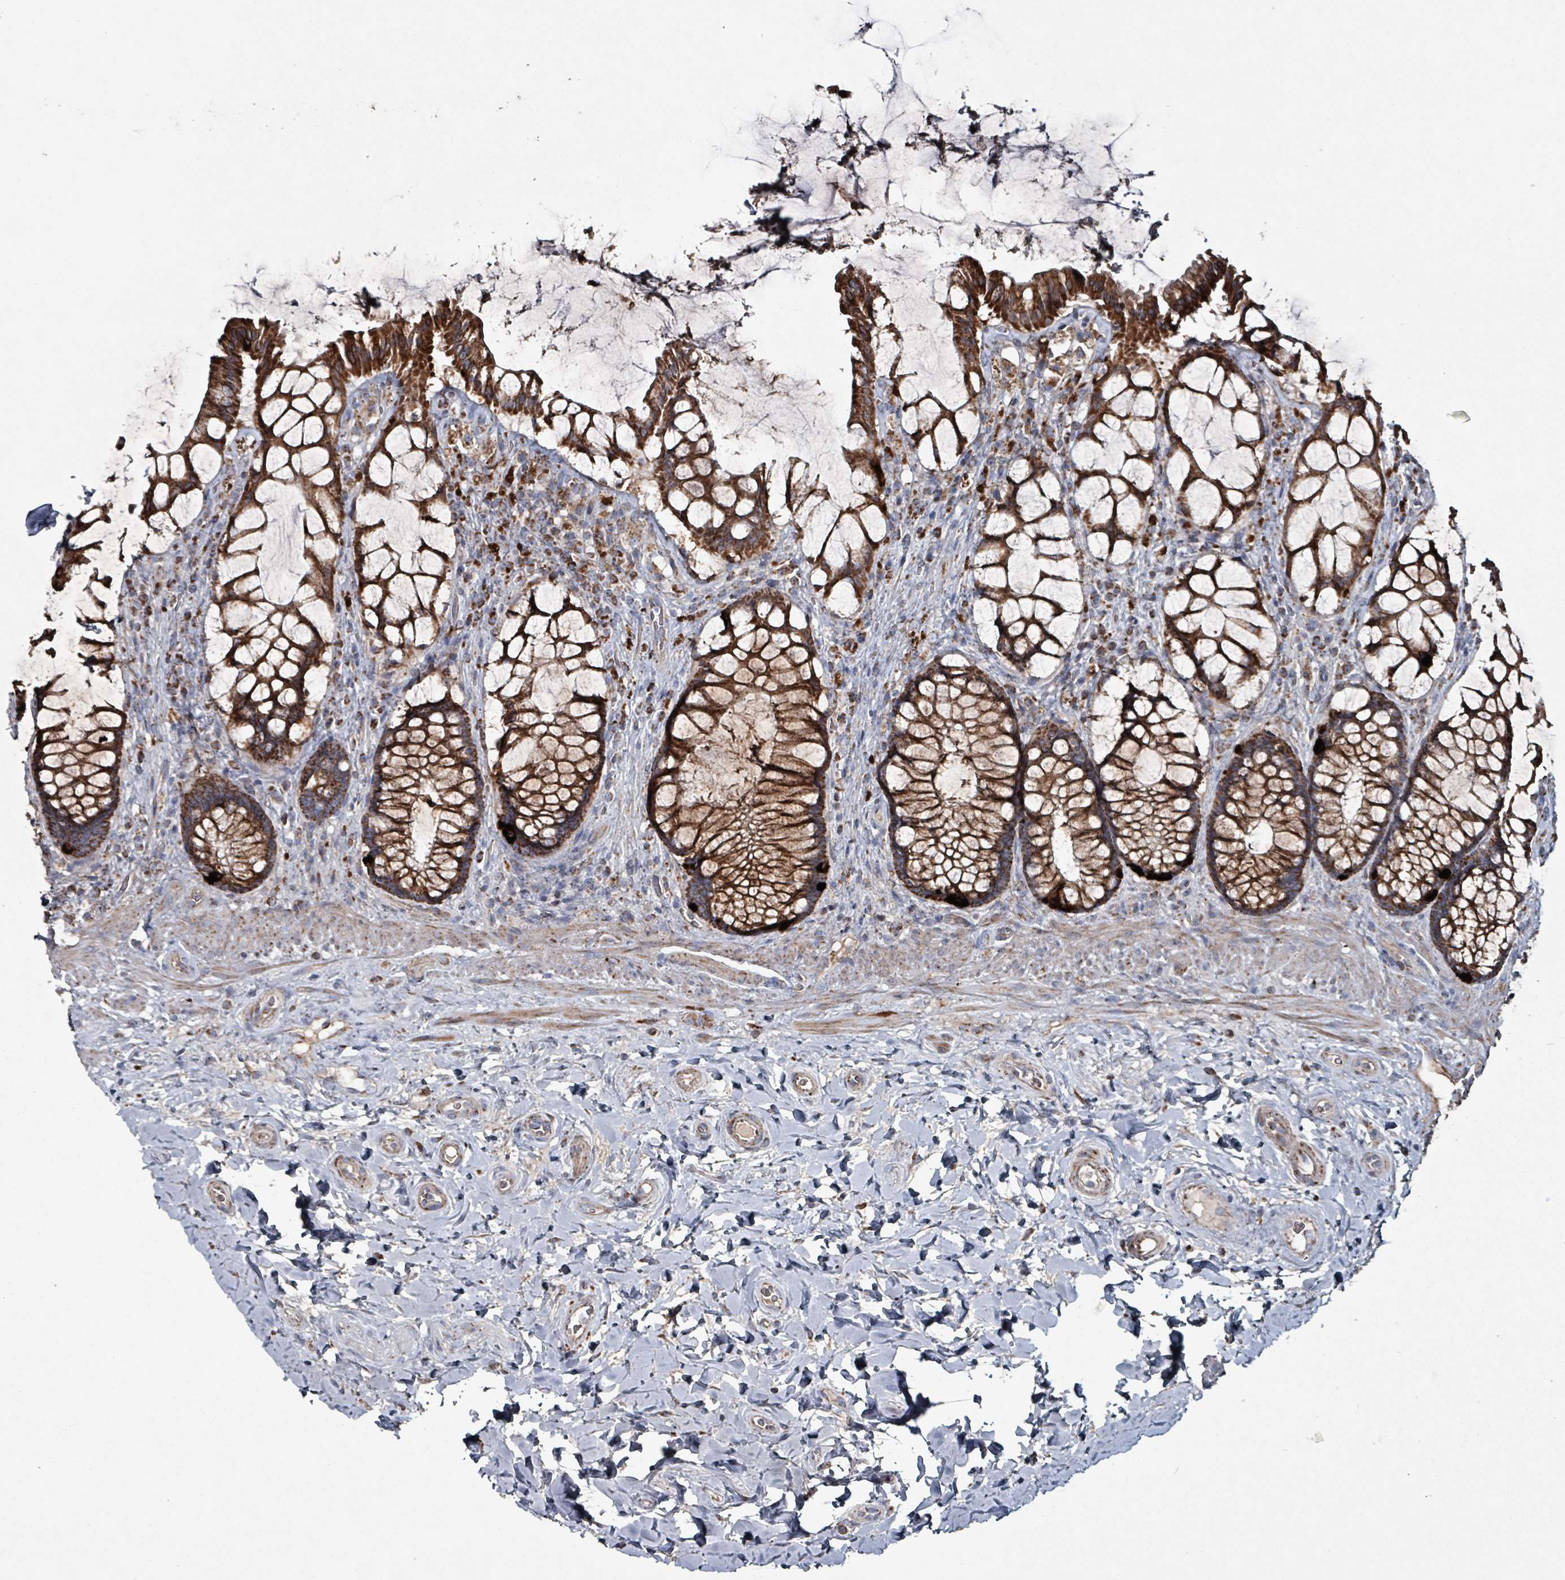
{"staining": {"intensity": "strong", "quantity": ">75%", "location": "cytoplasmic/membranous"}, "tissue": "rectum", "cell_type": "Glandular cells", "image_type": "normal", "snomed": [{"axis": "morphology", "description": "Normal tissue, NOS"}, {"axis": "topography", "description": "Rectum"}], "caption": "Rectum stained with a brown dye demonstrates strong cytoplasmic/membranous positive staining in approximately >75% of glandular cells.", "gene": "ABHD18", "patient": {"sex": "female", "age": 58}}